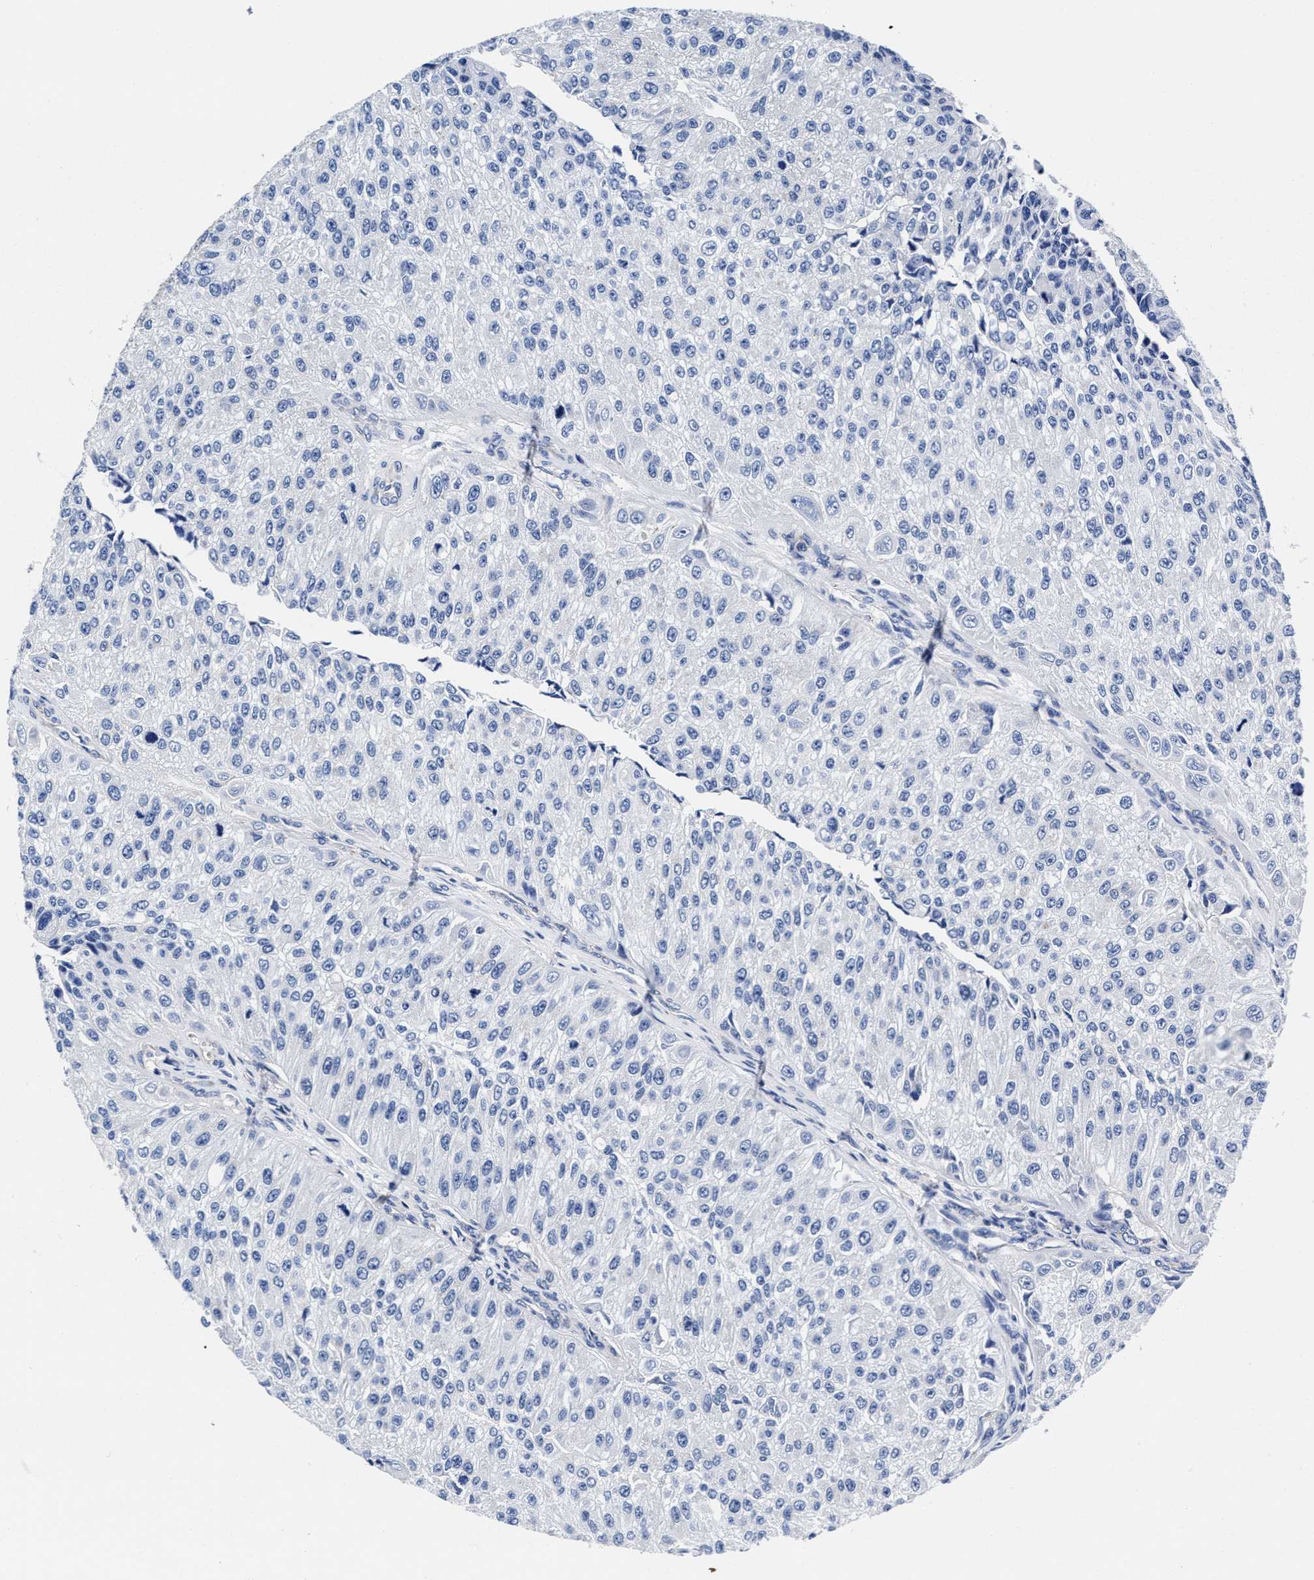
{"staining": {"intensity": "negative", "quantity": "none", "location": "none"}, "tissue": "urothelial cancer", "cell_type": "Tumor cells", "image_type": "cancer", "snomed": [{"axis": "morphology", "description": "Urothelial carcinoma, High grade"}, {"axis": "topography", "description": "Kidney"}, {"axis": "topography", "description": "Urinary bladder"}], "caption": "DAB (3,3'-diaminobenzidine) immunohistochemical staining of human urothelial carcinoma (high-grade) exhibits no significant staining in tumor cells. (Stains: DAB IHC with hematoxylin counter stain, Microscopy: brightfield microscopy at high magnification).", "gene": "HINT2", "patient": {"sex": "male", "age": 77}}